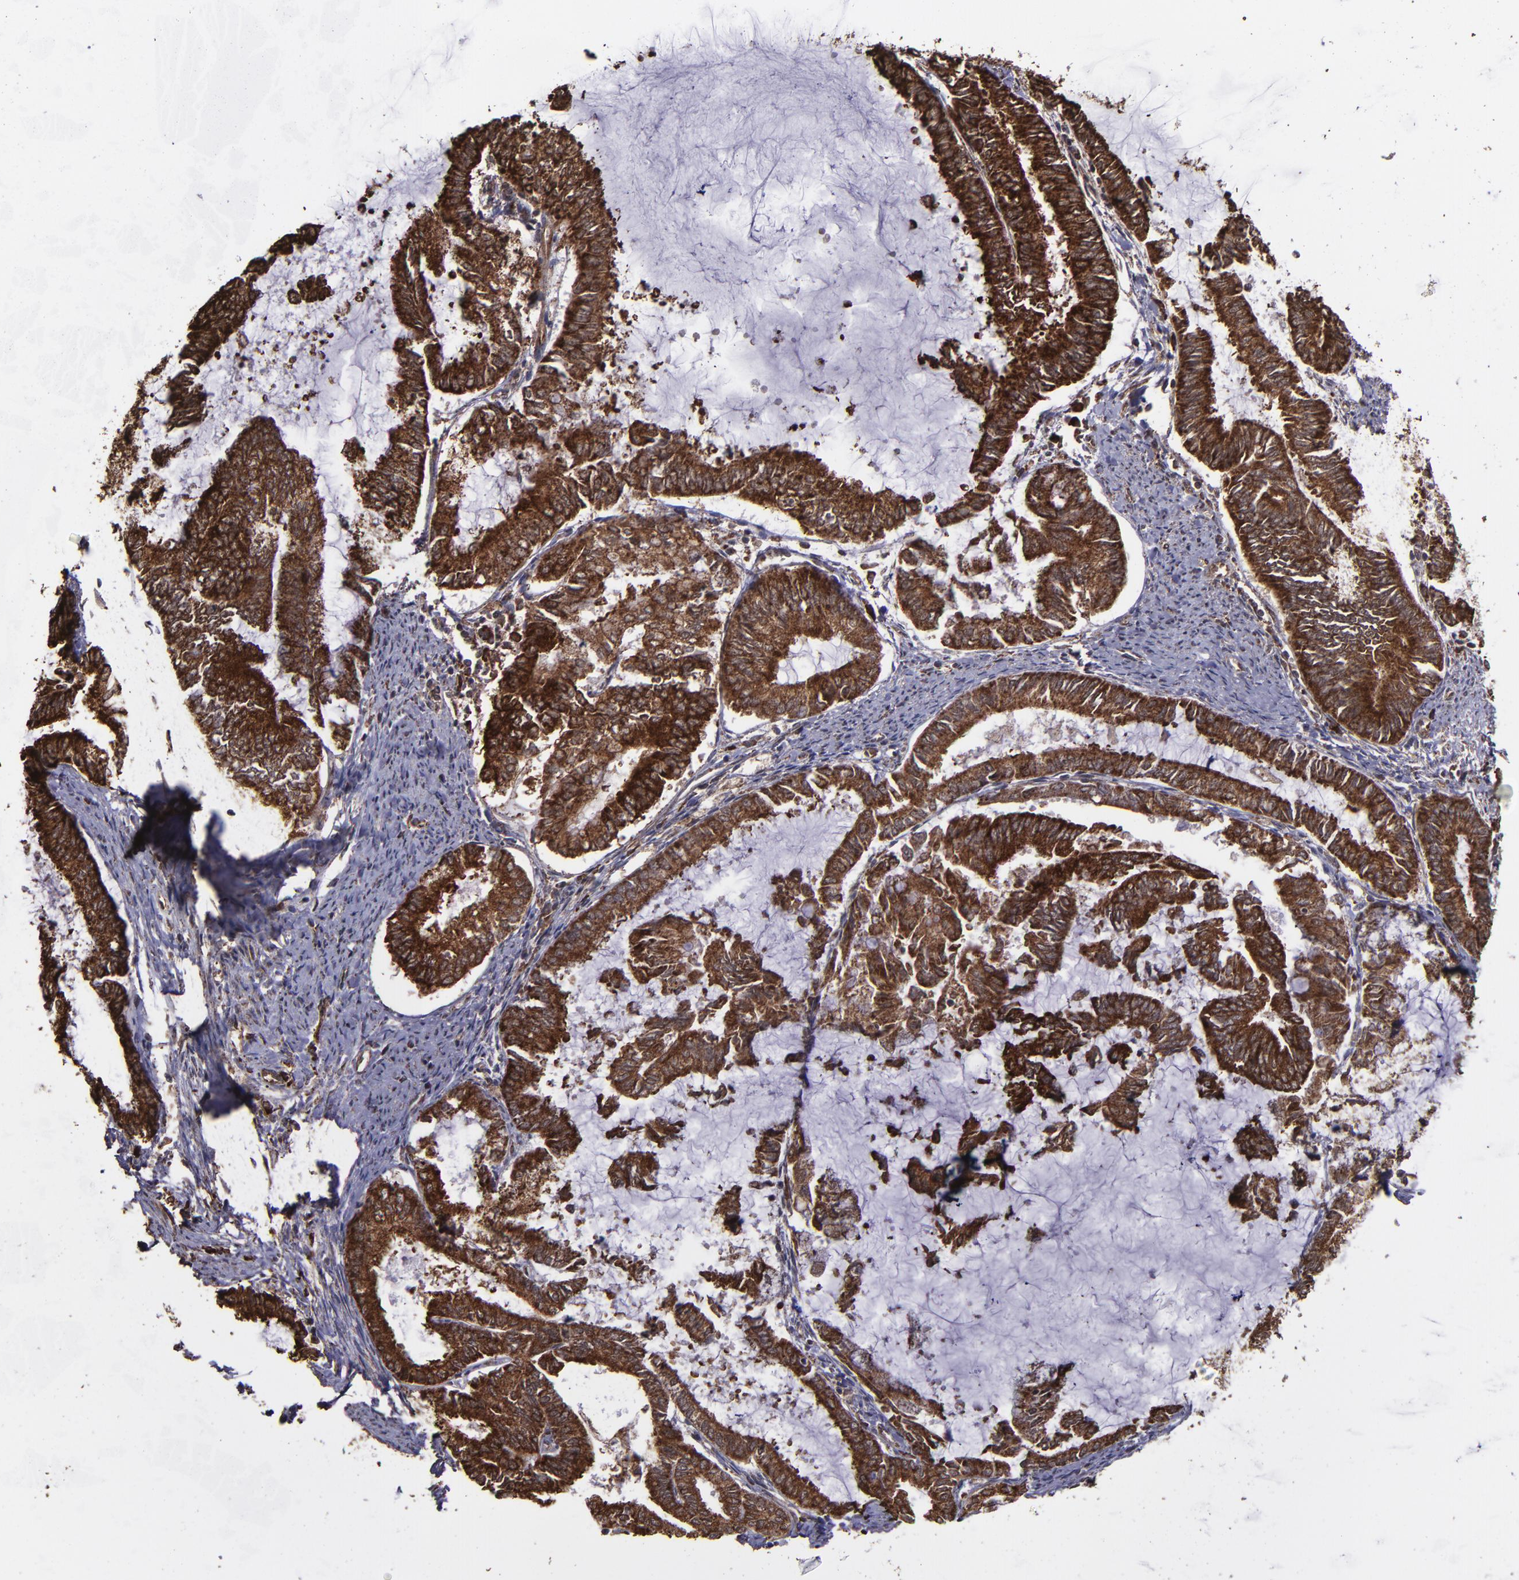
{"staining": {"intensity": "strong", "quantity": ">75%", "location": "cytoplasmic/membranous,nuclear"}, "tissue": "endometrial cancer", "cell_type": "Tumor cells", "image_type": "cancer", "snomed": [{"axis": "morphology", "description": "Adenocarcinoma, NOS"}, {"axis": "topography", "description": "Endometrium"}], "caption": "Human endometrial cancer (adenocarcinoma) stained with a protein marker exhibits strong staining in tumor cells.", "gene": "EIF4ENIF1", "patient": {"sex": "female", "age": 86}}